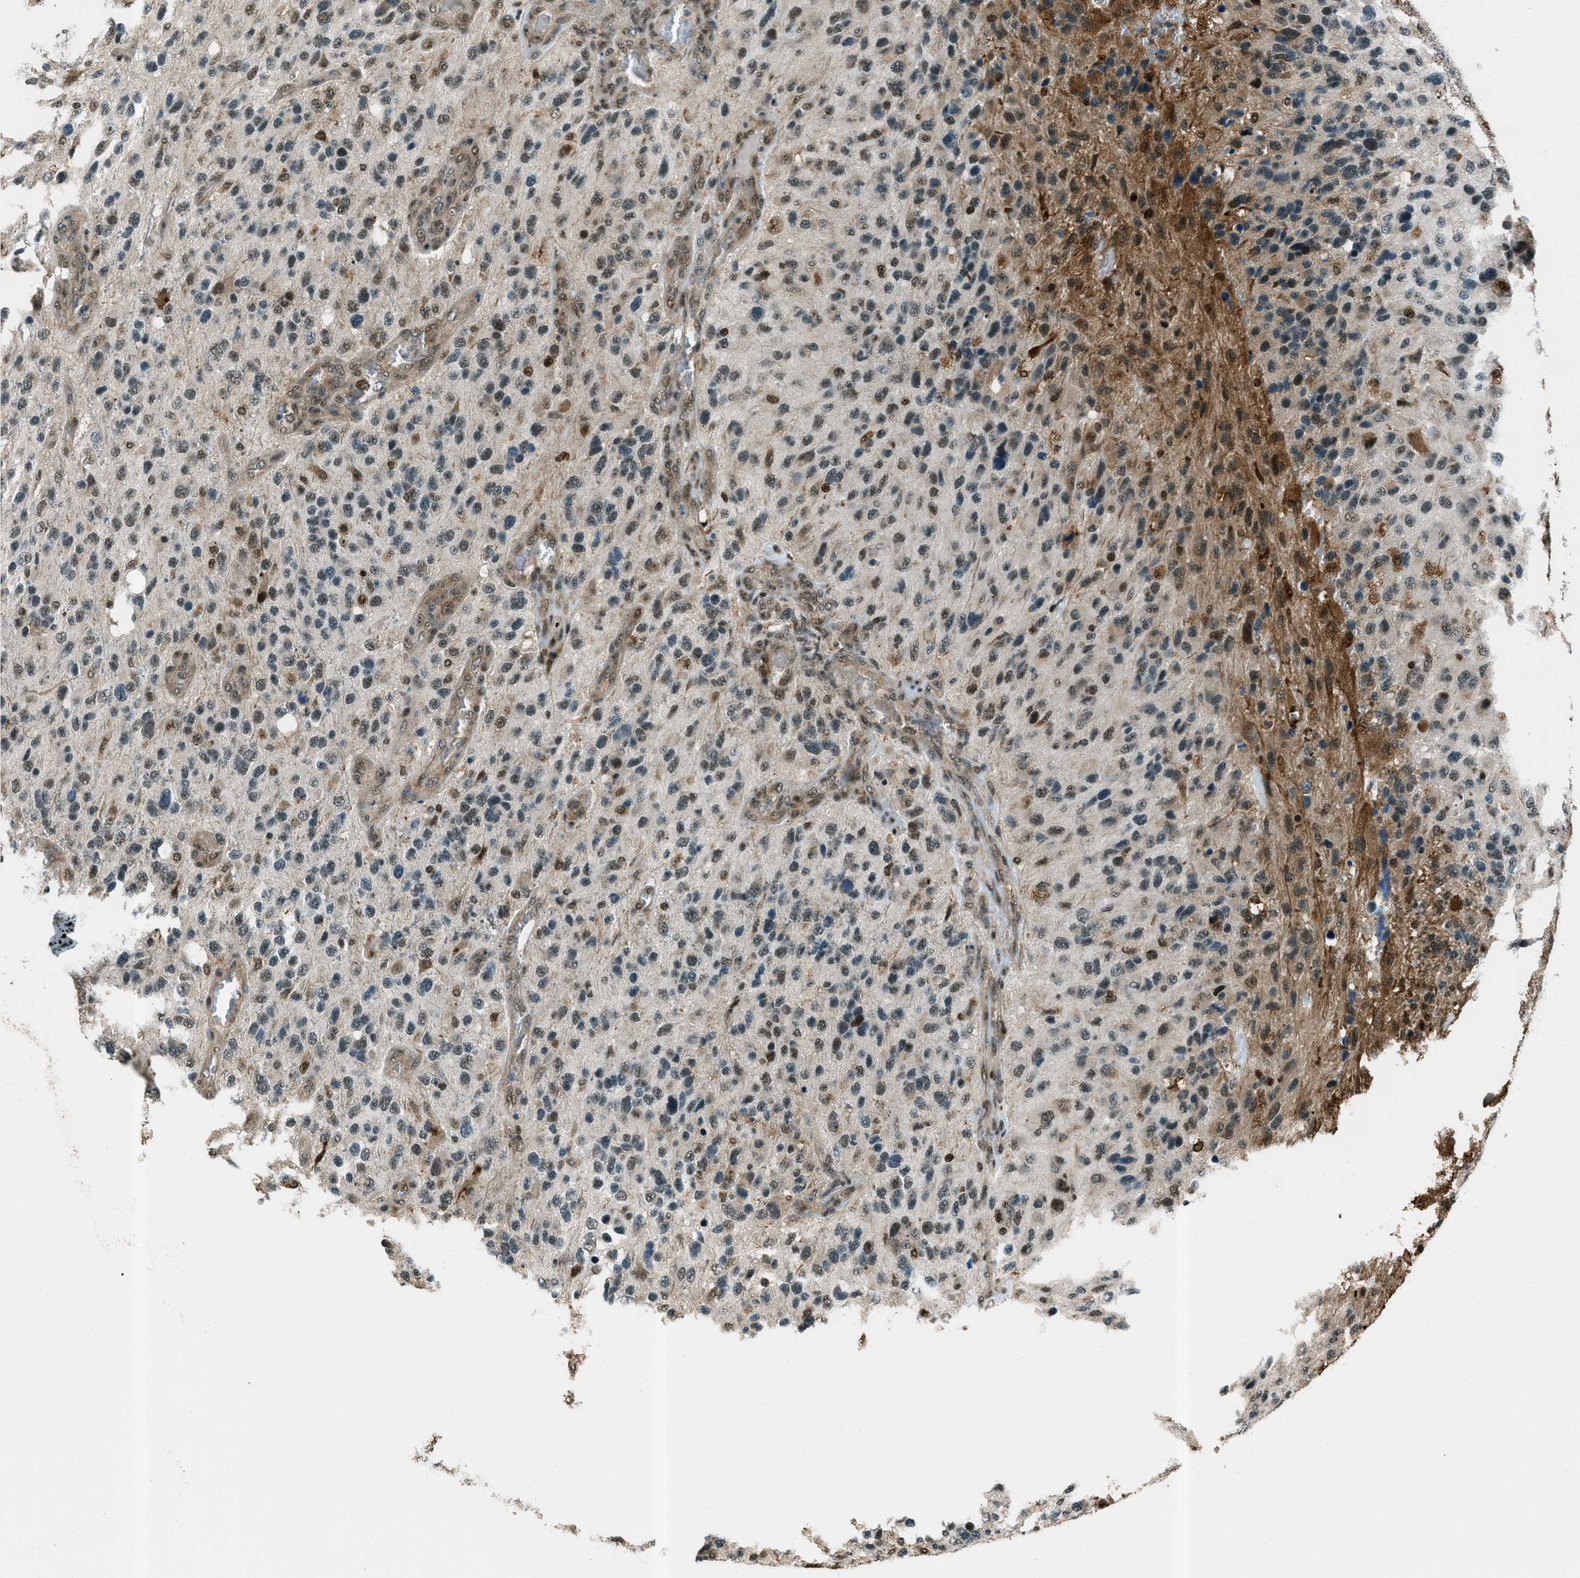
{"staining": {"intensity": "weak", "quantity": "25%-75%", "location": "nuclear"}, "tissue": "glioma", "cell_type": "Tumor cells", "image_type": "cancer", "snomed": [{"axis": "morphology", "description": "Glioma, malignant, High grade"}, {"axis": "topography", "description": "Brain"}], "caption": "Tumor cells exhibit low levels of weak nuclear staining in about 25%-75% of cells in malignant high-grade glioma. (Stains: DAB (3,3'-diaminobenzidine) in brown, nuclei in blue, Microscopy: brightfield microscopy at high magnification).", "gene": "TARDBP", "patient": {"sex": "female", "age": 58}}